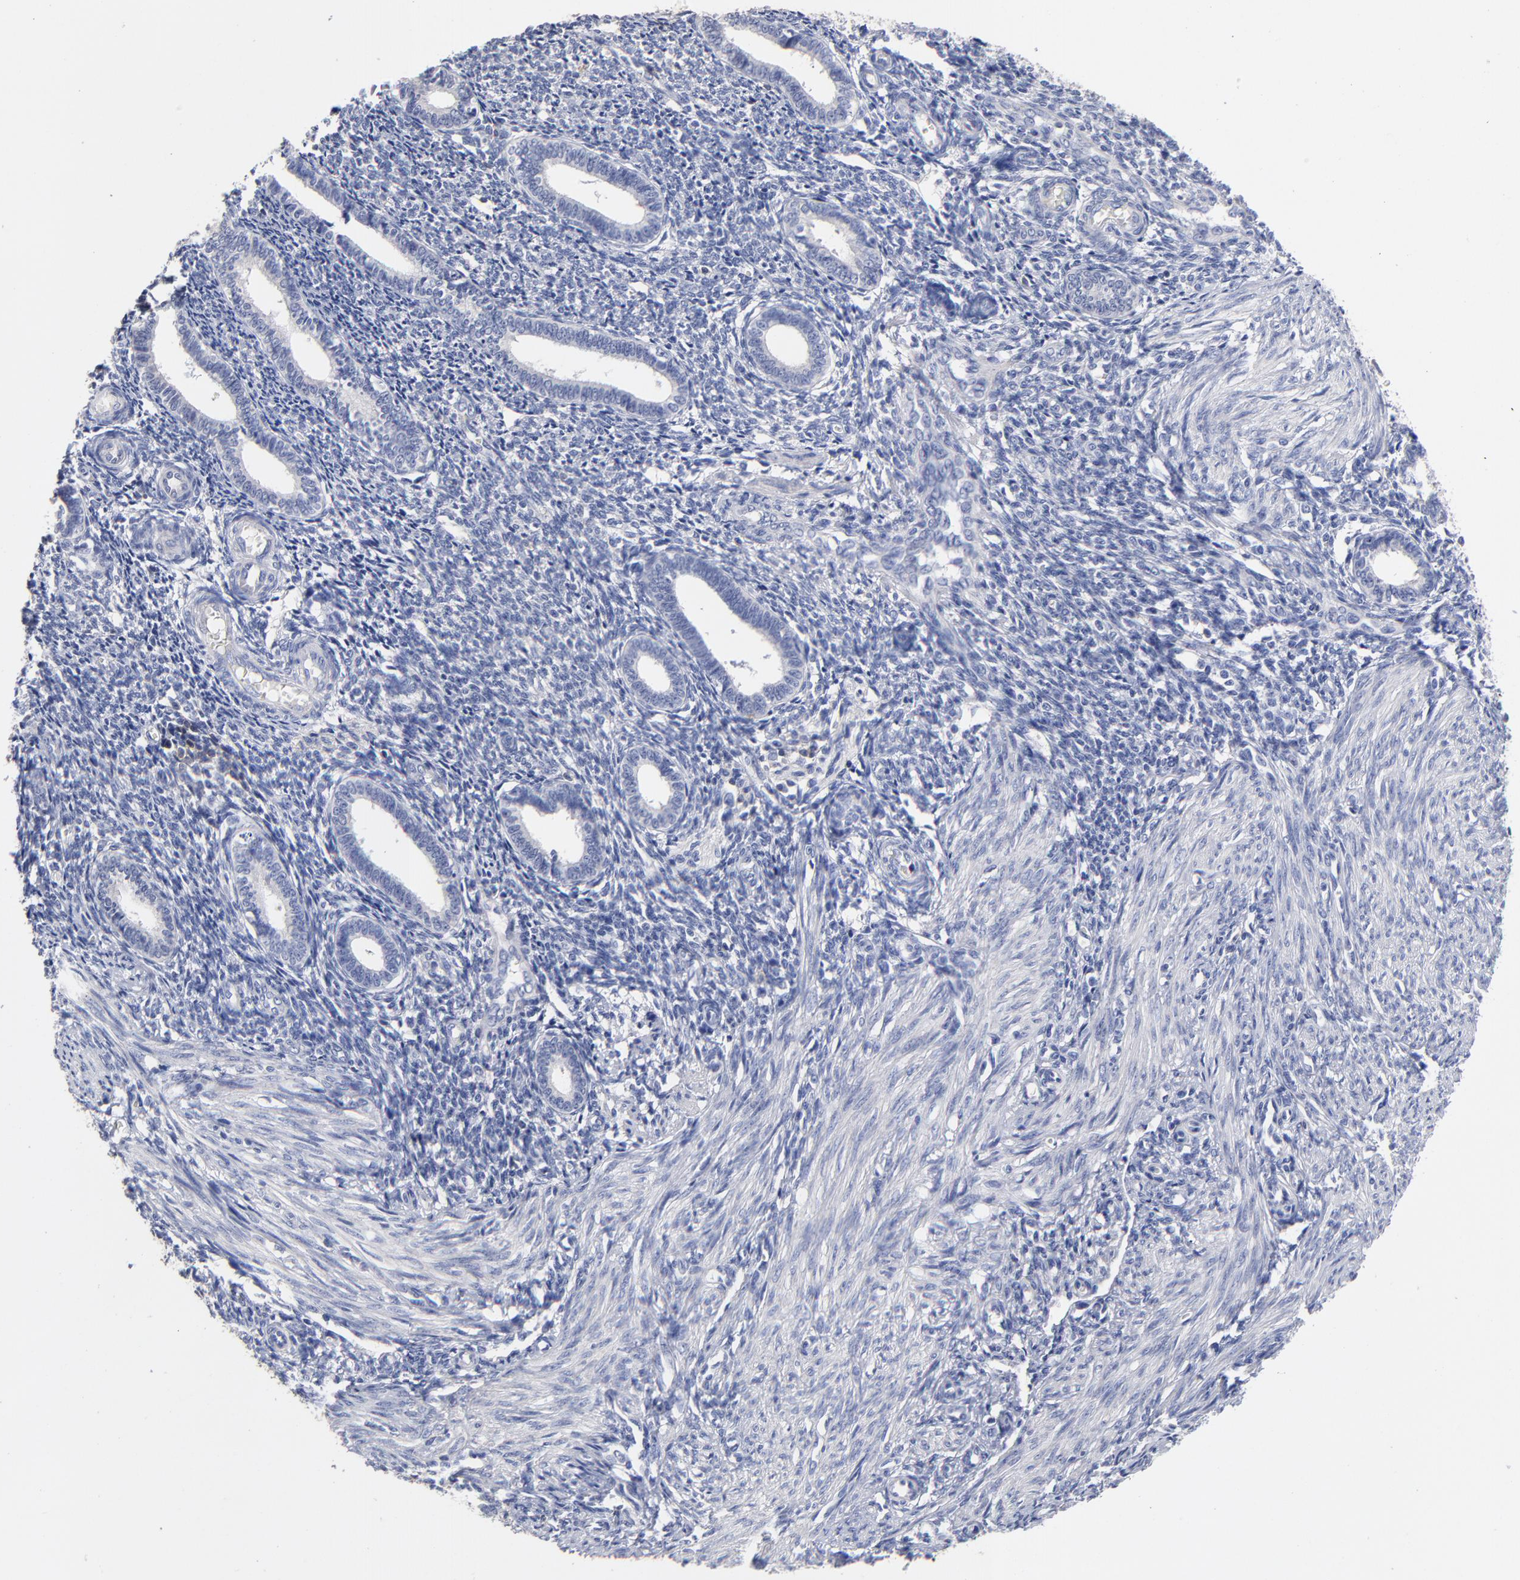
{"staining": {"intensity": "negative", "quantity": "none", "location": "none"}, "tissue": "endometrium", "cell_type": "Cells in endometrial stroma", "image_type": "normal", "snomed": [{"axis": "morphology", "description": "Normal tissue, NOS"}, {"axis": "topography", "description": "Endometrium"}], "caption": "The immunohistochemistry (IHC) image has no significant positivity in cells in endometrial stroma of endometrium. The staining is performed using DAB (3,3'-diaminobenzidine) brown chromogen with nuclei counter-stained in using hematoxylin.", "gene": "TRAT1", "patient": {"sex": "female", "age": 27}}